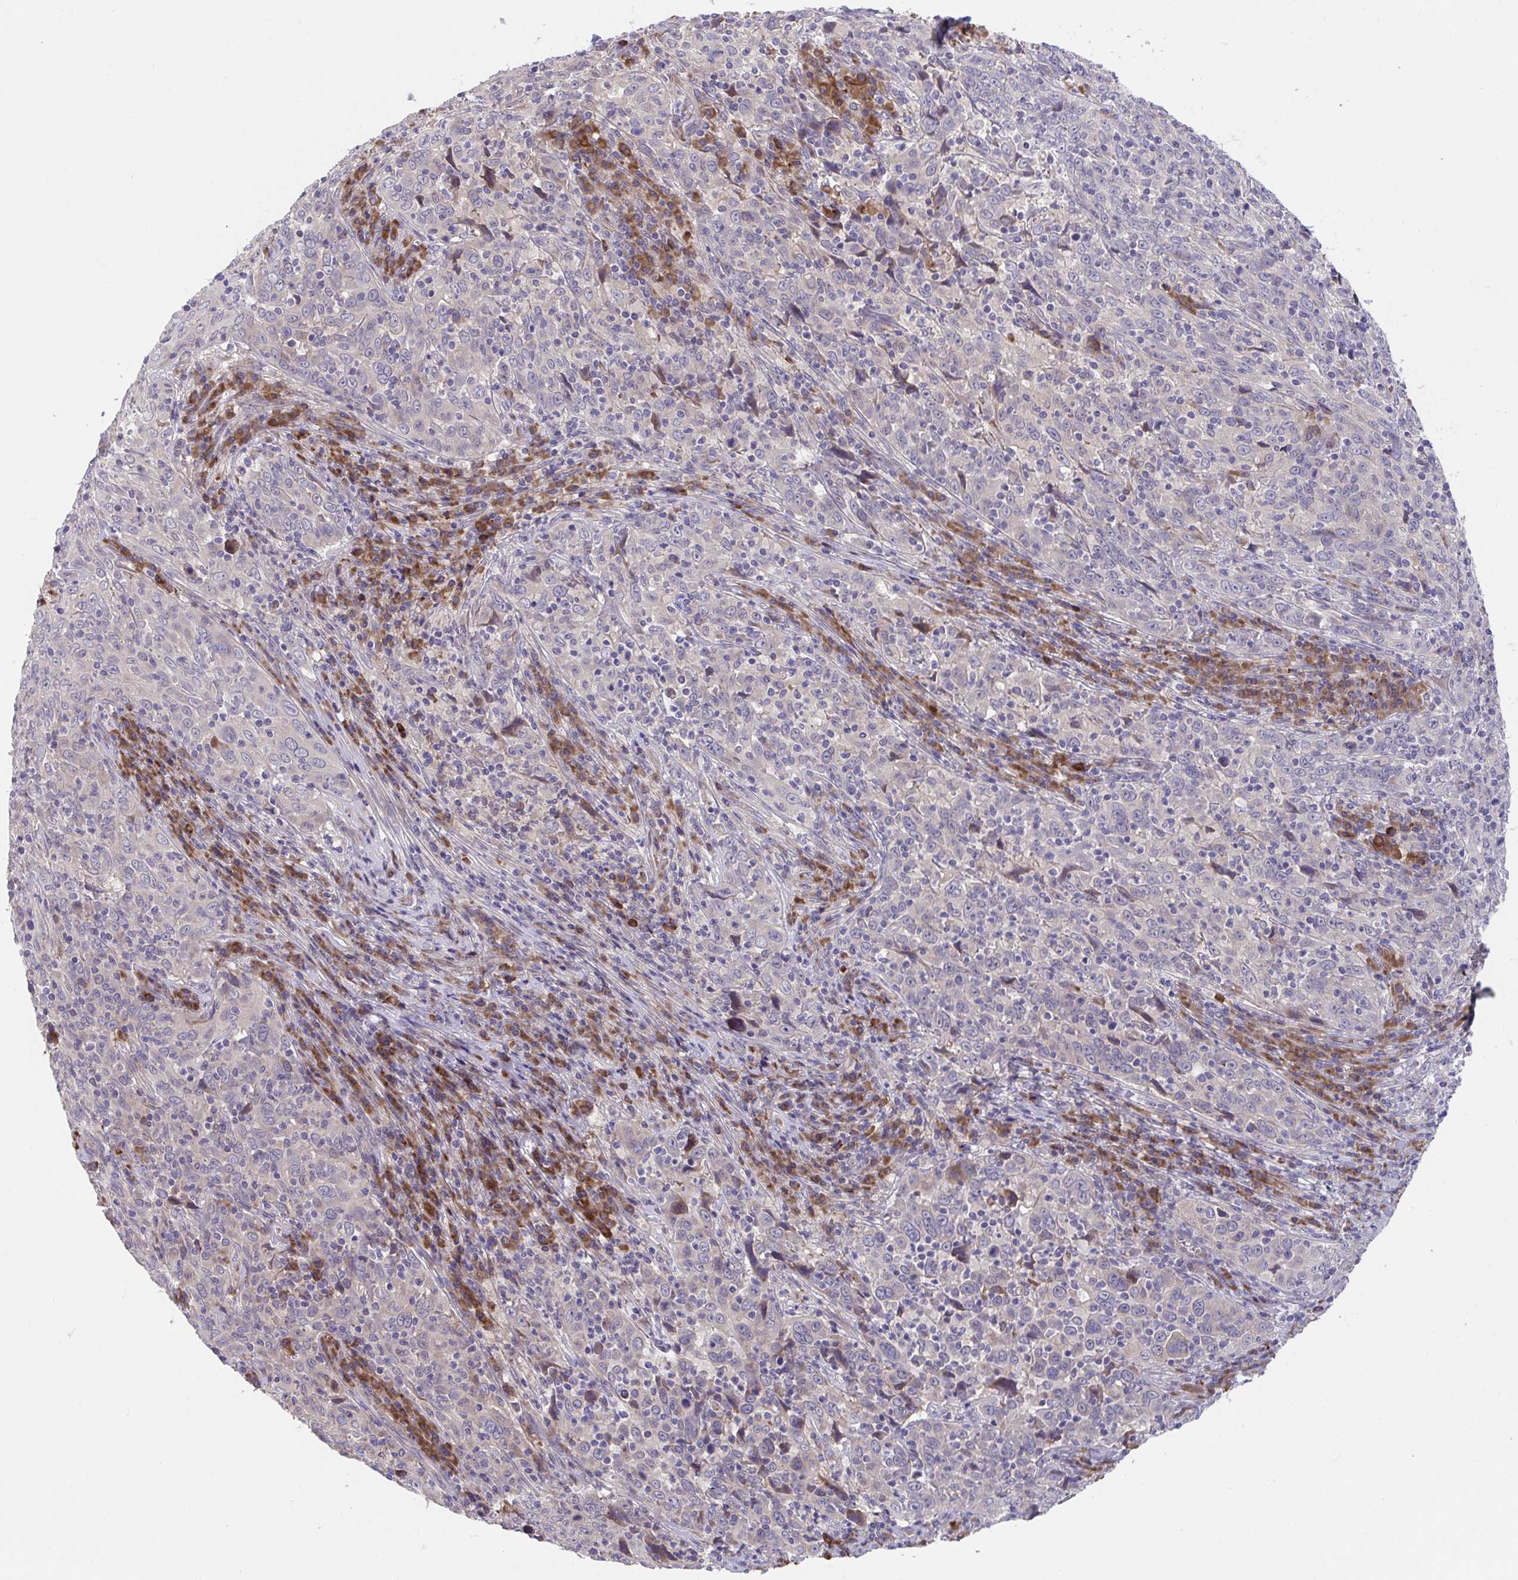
{"staining": {"intensity": "negative", "quantity": "none", "location": "none"}, "tissue": "cervical cancer", "cell_type": "Tumor cells", "image_type": "cancer", "snomed": [{"axis": "morphology", "description": "Squamous cell carcinoma, NOS"}, {"axis": "topography", "description": "Cervix"}], "caption": "Immunohistochemistry (IHC) of human cervical squamous cell carcinoma demonstrates no expression in tumor cells.", "gene": "SUSD4", "patient": {"sex": "female", "age": 46}}